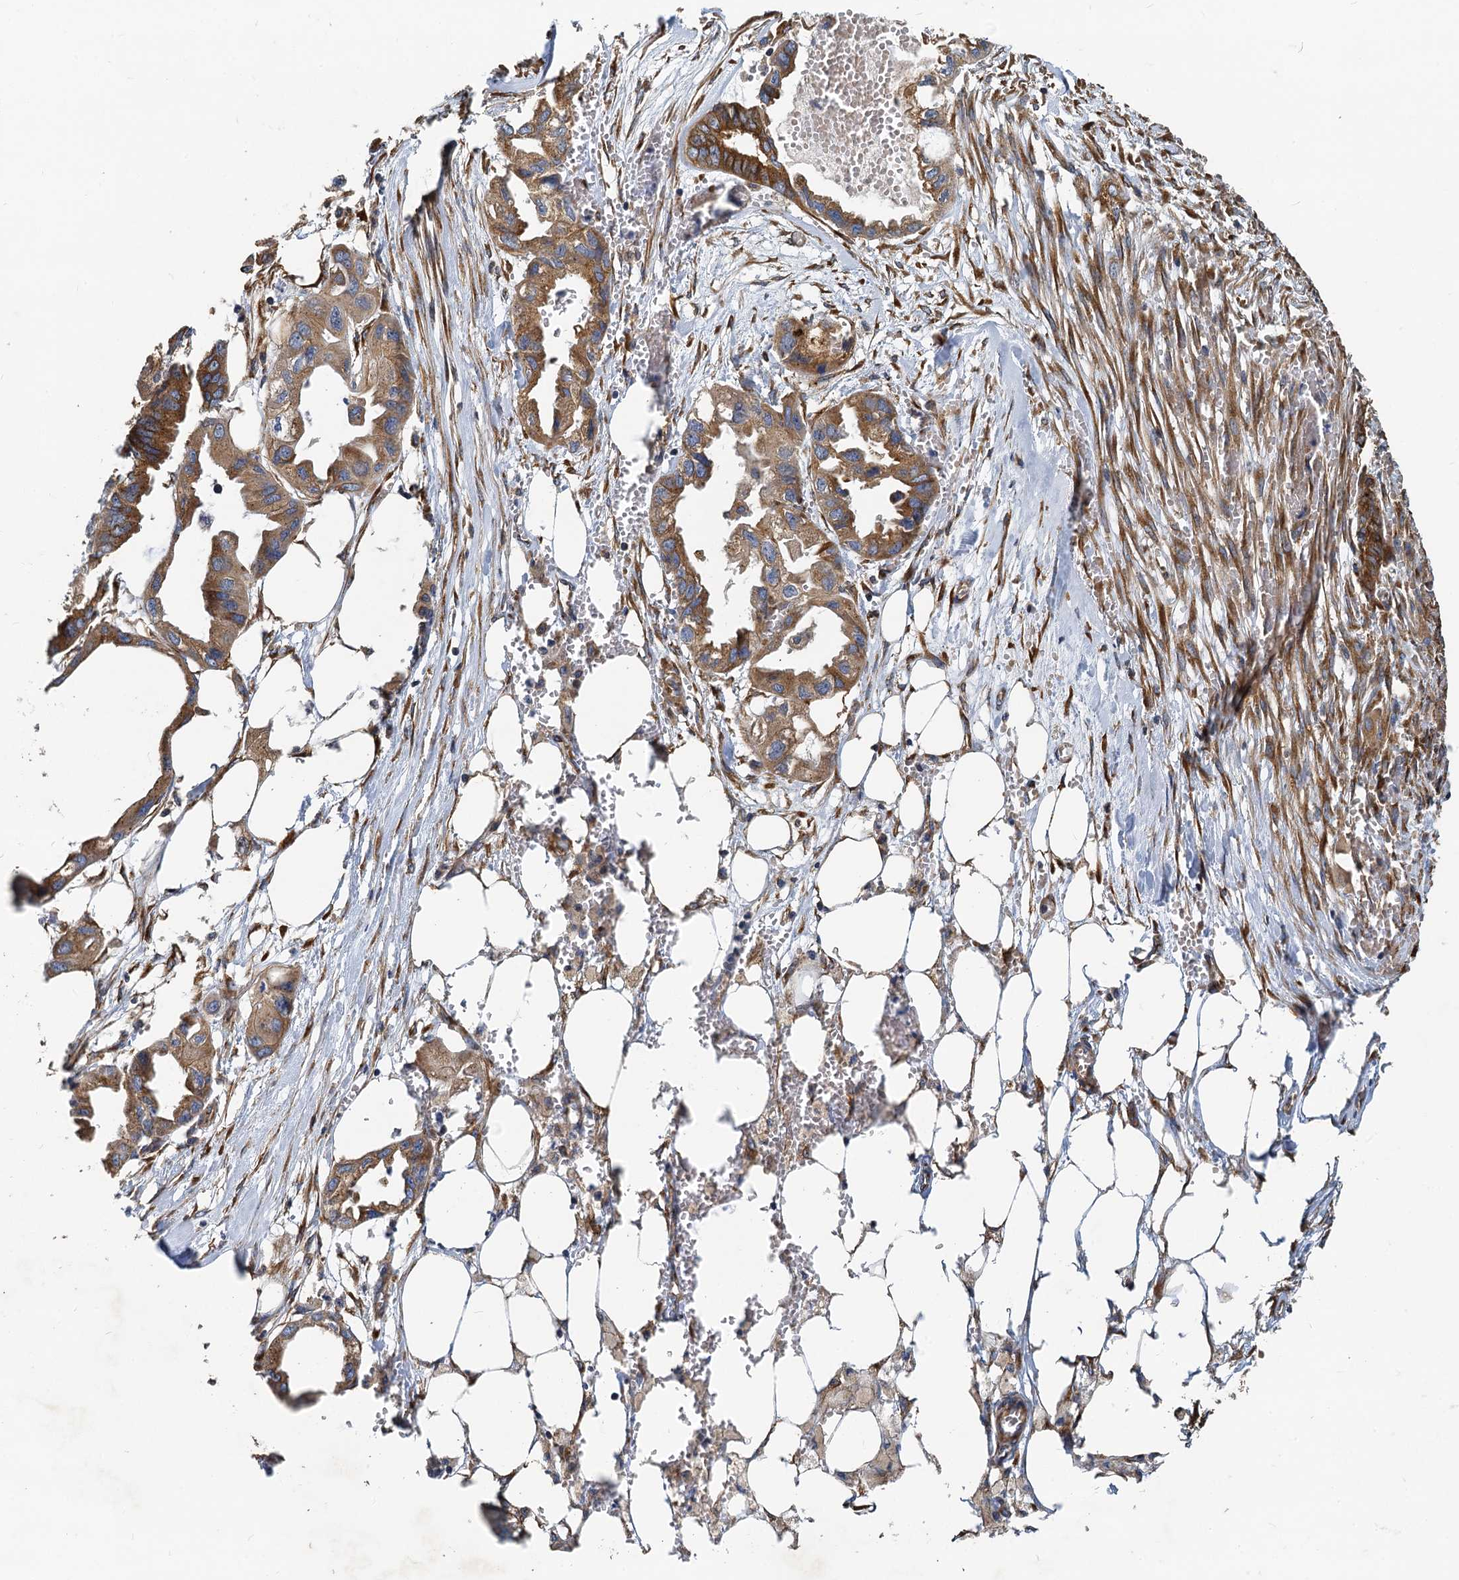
{"staining": {"intensity": "moderate", "quantity": ">75%", "location": "cytoplasmic/membranous"}, "tissue": "endometrial cancer", "cell_type": "Tumor cells", "image_type": "cancer", "snomed": [{"axis": "morphology", "description": "Adenocarcinoma, NOS"}, {"axis": "morphology", "description": "Adenocarcinoma, metastatic, NOS"}, {"axis": "topography", "description": "Adipose tissue"}, {"axis": "topography", "description": "Endometrium"}], "caption": "Protein staining displays moderate cytoplasmic/membranous positivity in approximately >75% of tumor cells in metastatic adenocarcinoma (endometrial).", "gene": "NKAPD1", "patient": {"sex": "female", "age": 67}}